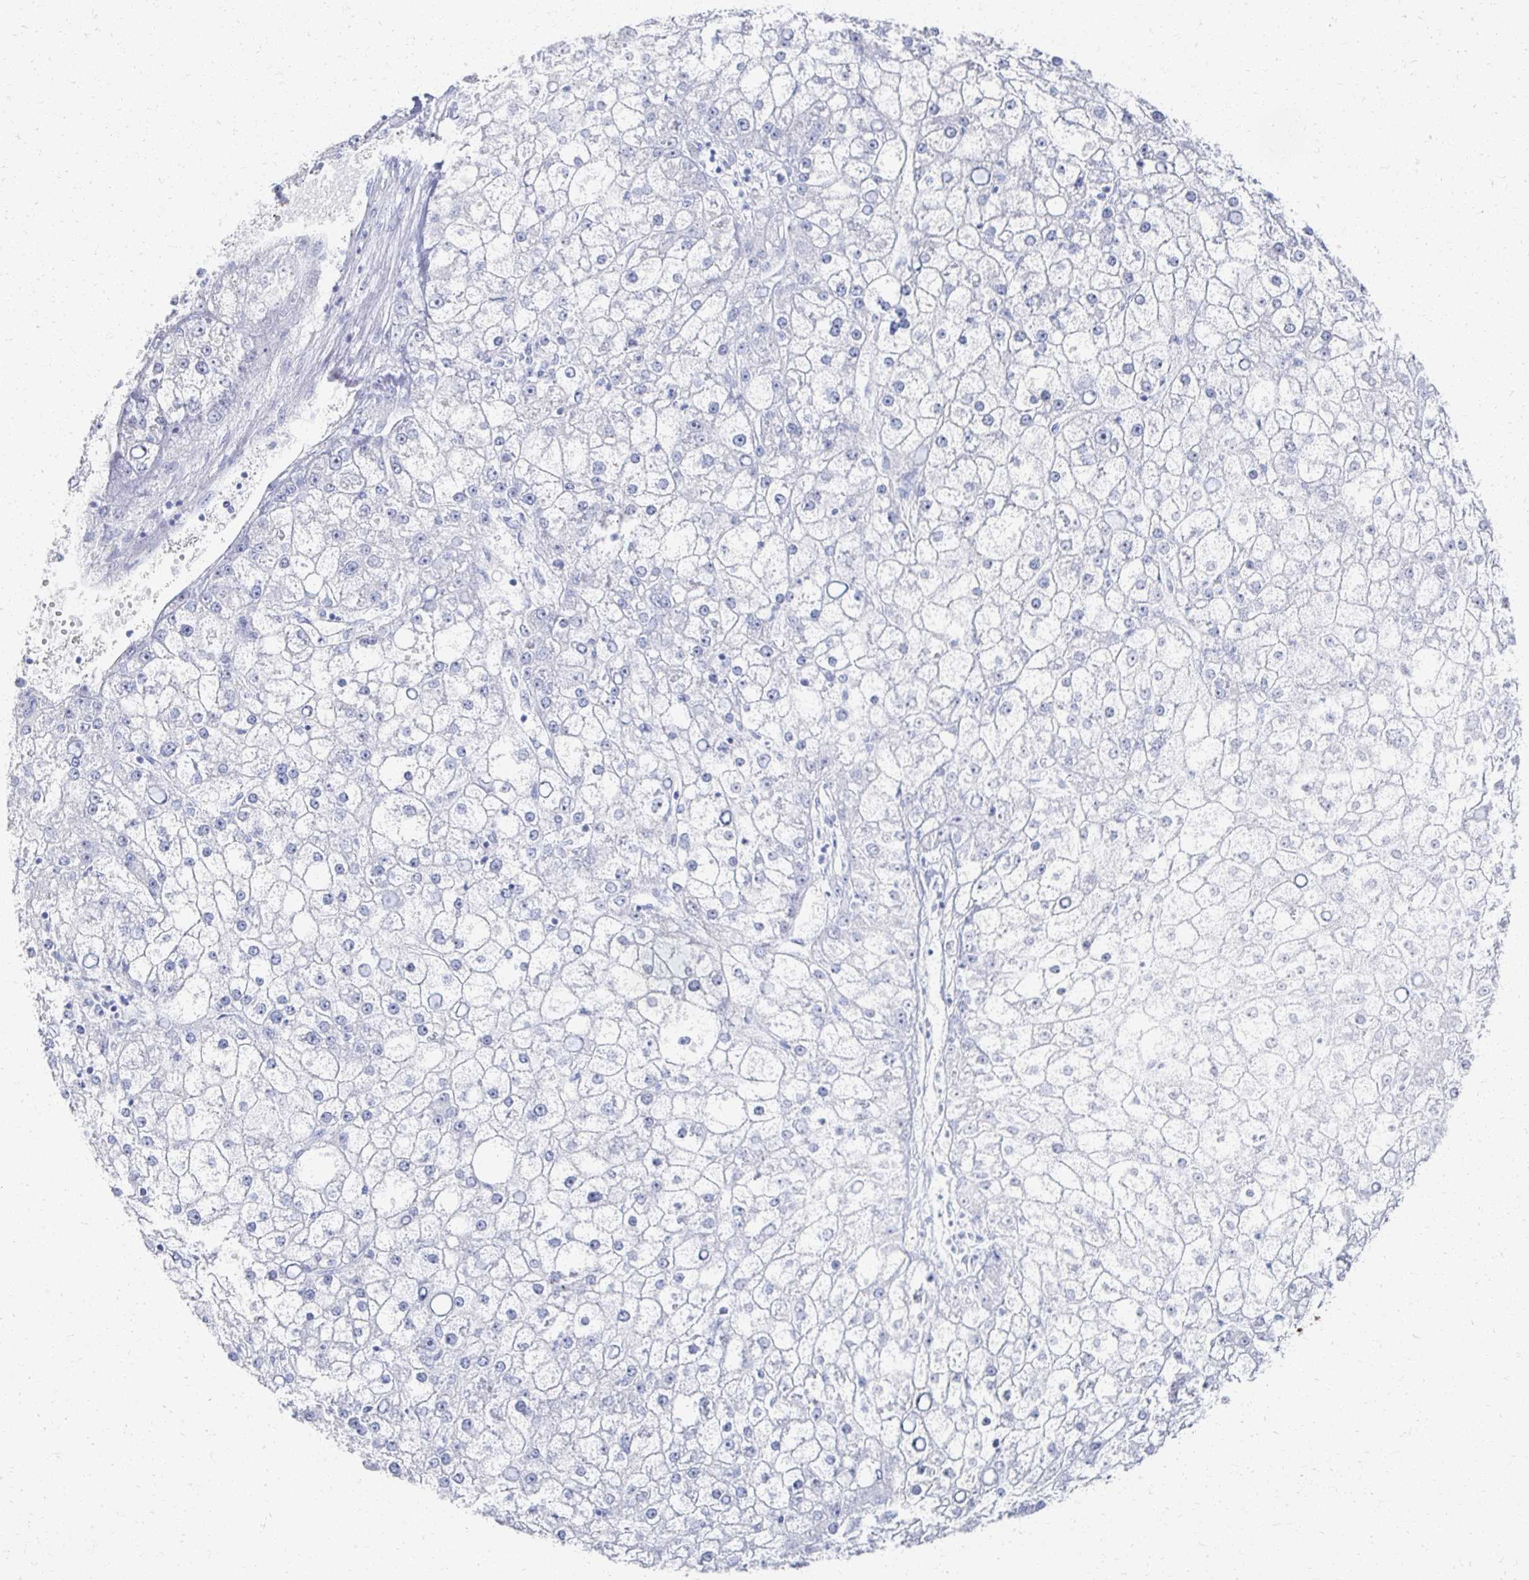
{"staining": {"intensity": "negative", "quantity": "none", "location": "none"}, "tissue": "liver cancer", "cell_type": "Tumor cells", "image_type": "cancer", "snomed": [{"axis": "morphology", "description": "Carcinoma, Hepatocellular, NOS"}, {"axis": "topography", "description": "Liver"}], "caption": "Immunohistochemistry (IHC) of human liver hepatocellular carcinoma reveals no expression in tumor cells. (DAB immunohistochemistry visualized using brightfield microscopy, high magnification).", "gene": "PRR20A", "patient": {"sex": "male", "age": 67}}